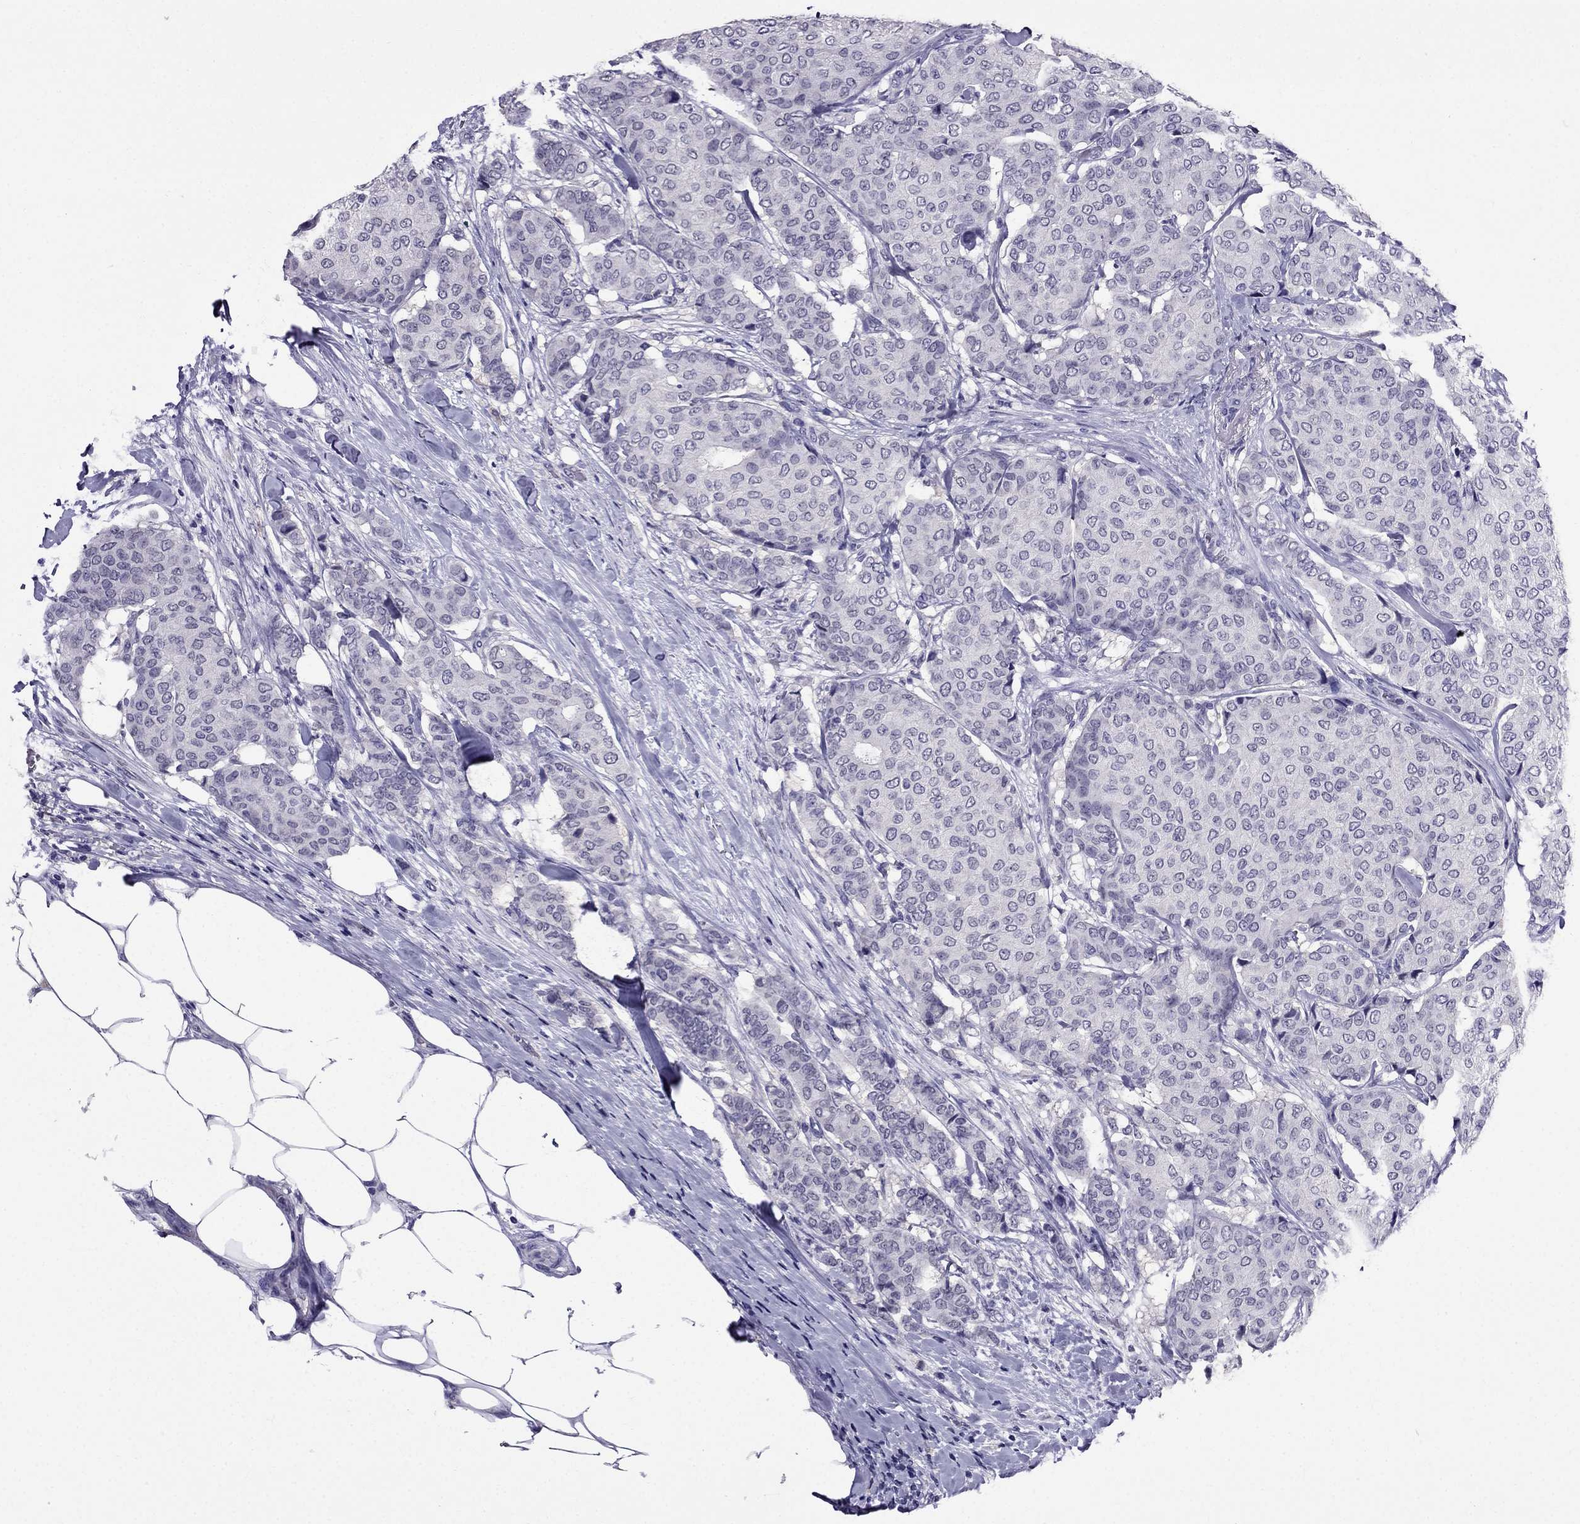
{"staining": {"intensity": "negative", "quantity": "none", "location": "none"}, "tissue": "breast cancer", "cell_type": "Tumor cells", "image_type": "cancer", "snomed": [{"axis": "morphology", "description": "Duct carcinoma"}, {"axis": "topography", "description": "Breast"}], "caption": "The photomicrograph demonstrates no significant staining in tumor cells of breast cancer.", "gene": "OLFM4", "patient": {"sex": "female", "age": 75}}